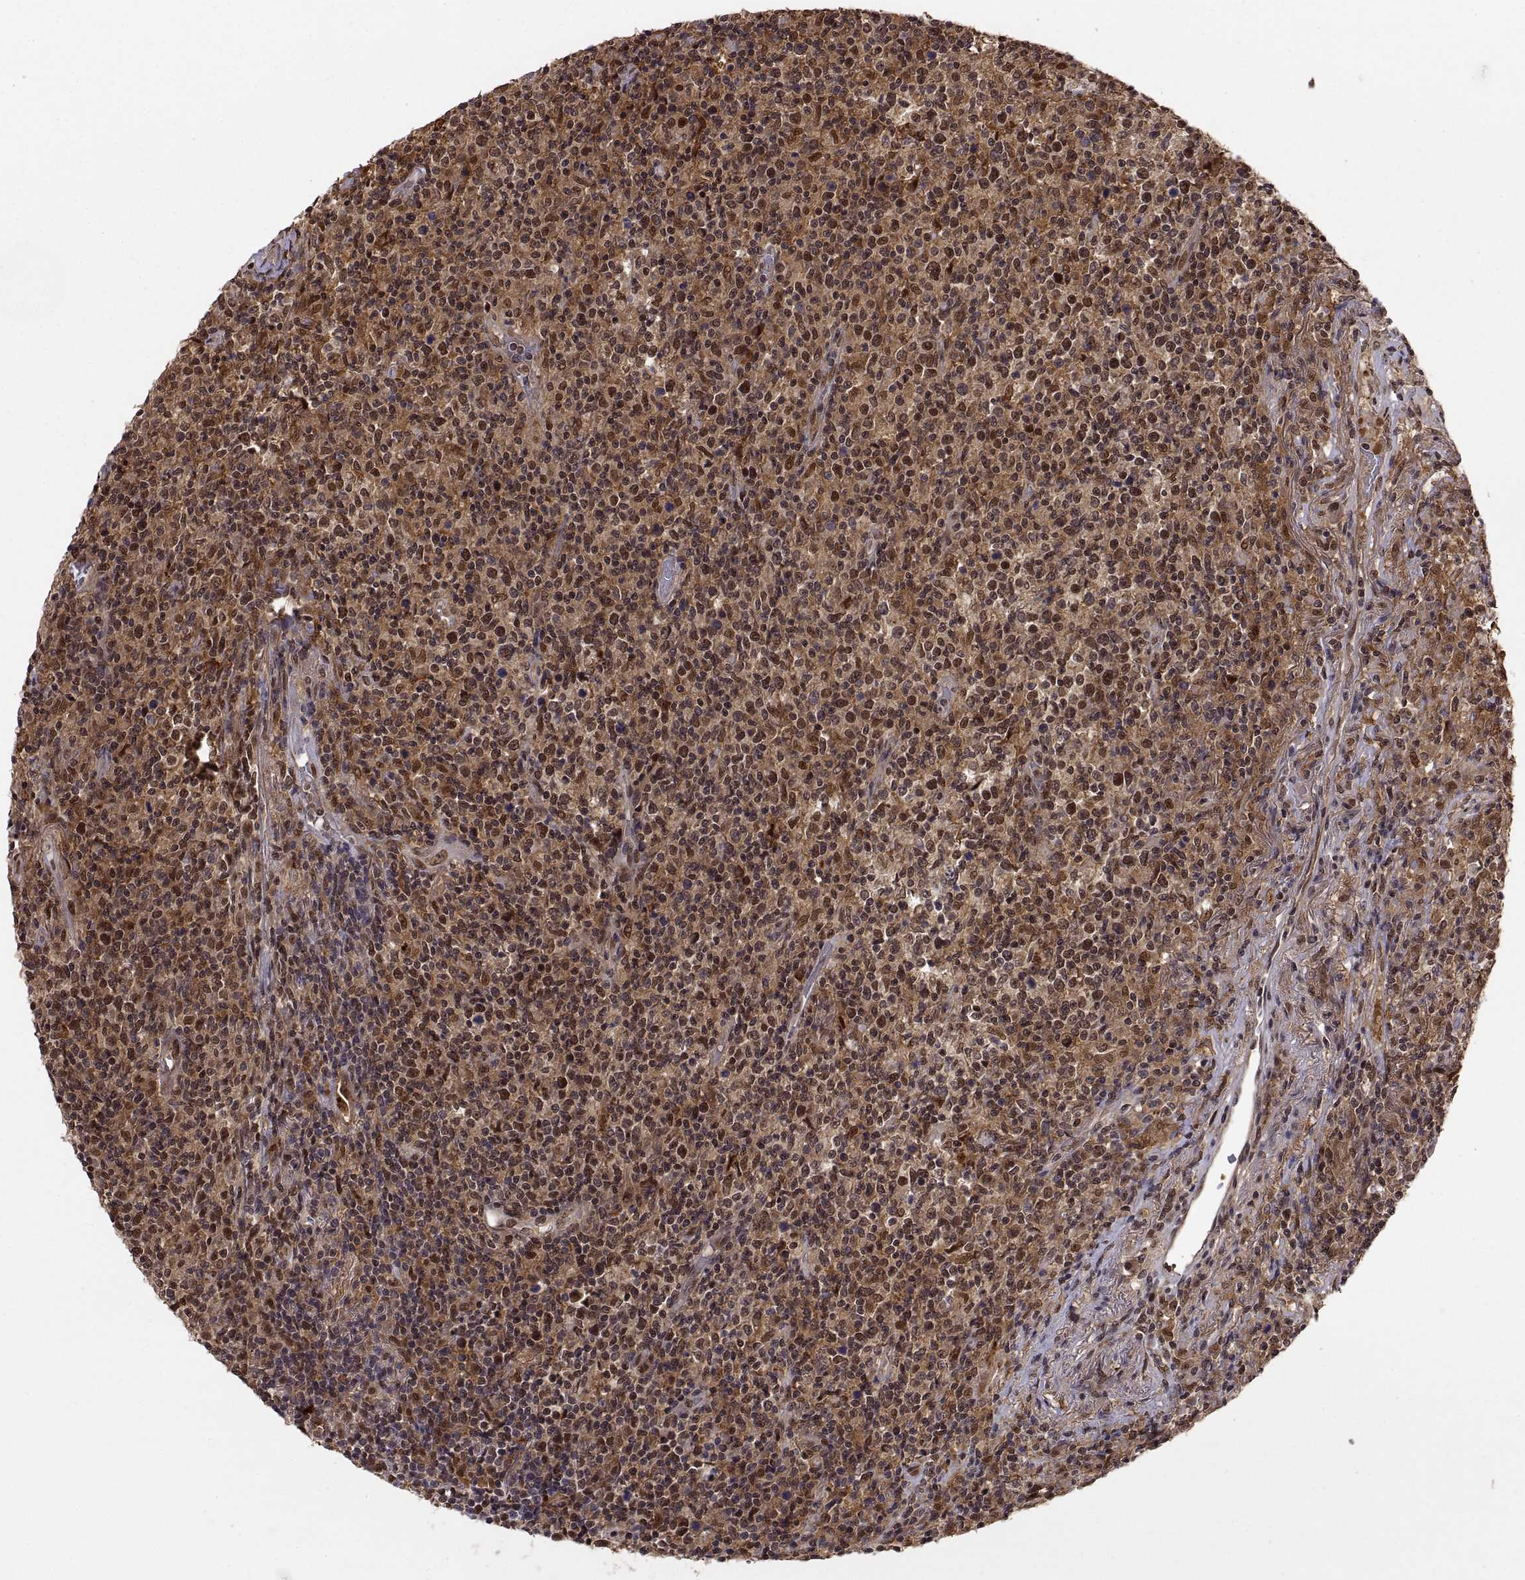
{"staining": {"intensity": "moderate", "quantity": ">75%", "location": "cytoplasmic/membranous,nuclear"}, "tissue": "lymphoma", "cell_type": "Tumor cells", "image_type": "cancer", "snomed": [{"axis": "morphology", "description": "Malignant lymphoma, non-Hodgkin's type, High grade"}, {"axis": "topography", "description": "Lung"}], "caption": "Immunohistochemical staining of human lymphoma shows medium levels of moderate cytoplasmic/membranous and nuclear protein expression in approximately >75% of tumor cells. The staining is performed using DAB (3,3'-diaminobenzidine) brown chromogen to label protein expression. The nuclei are counter-stained blue using hematoxylin.", "gene": "PSMC2", "patient": {"sex": "male", "age": 79}}